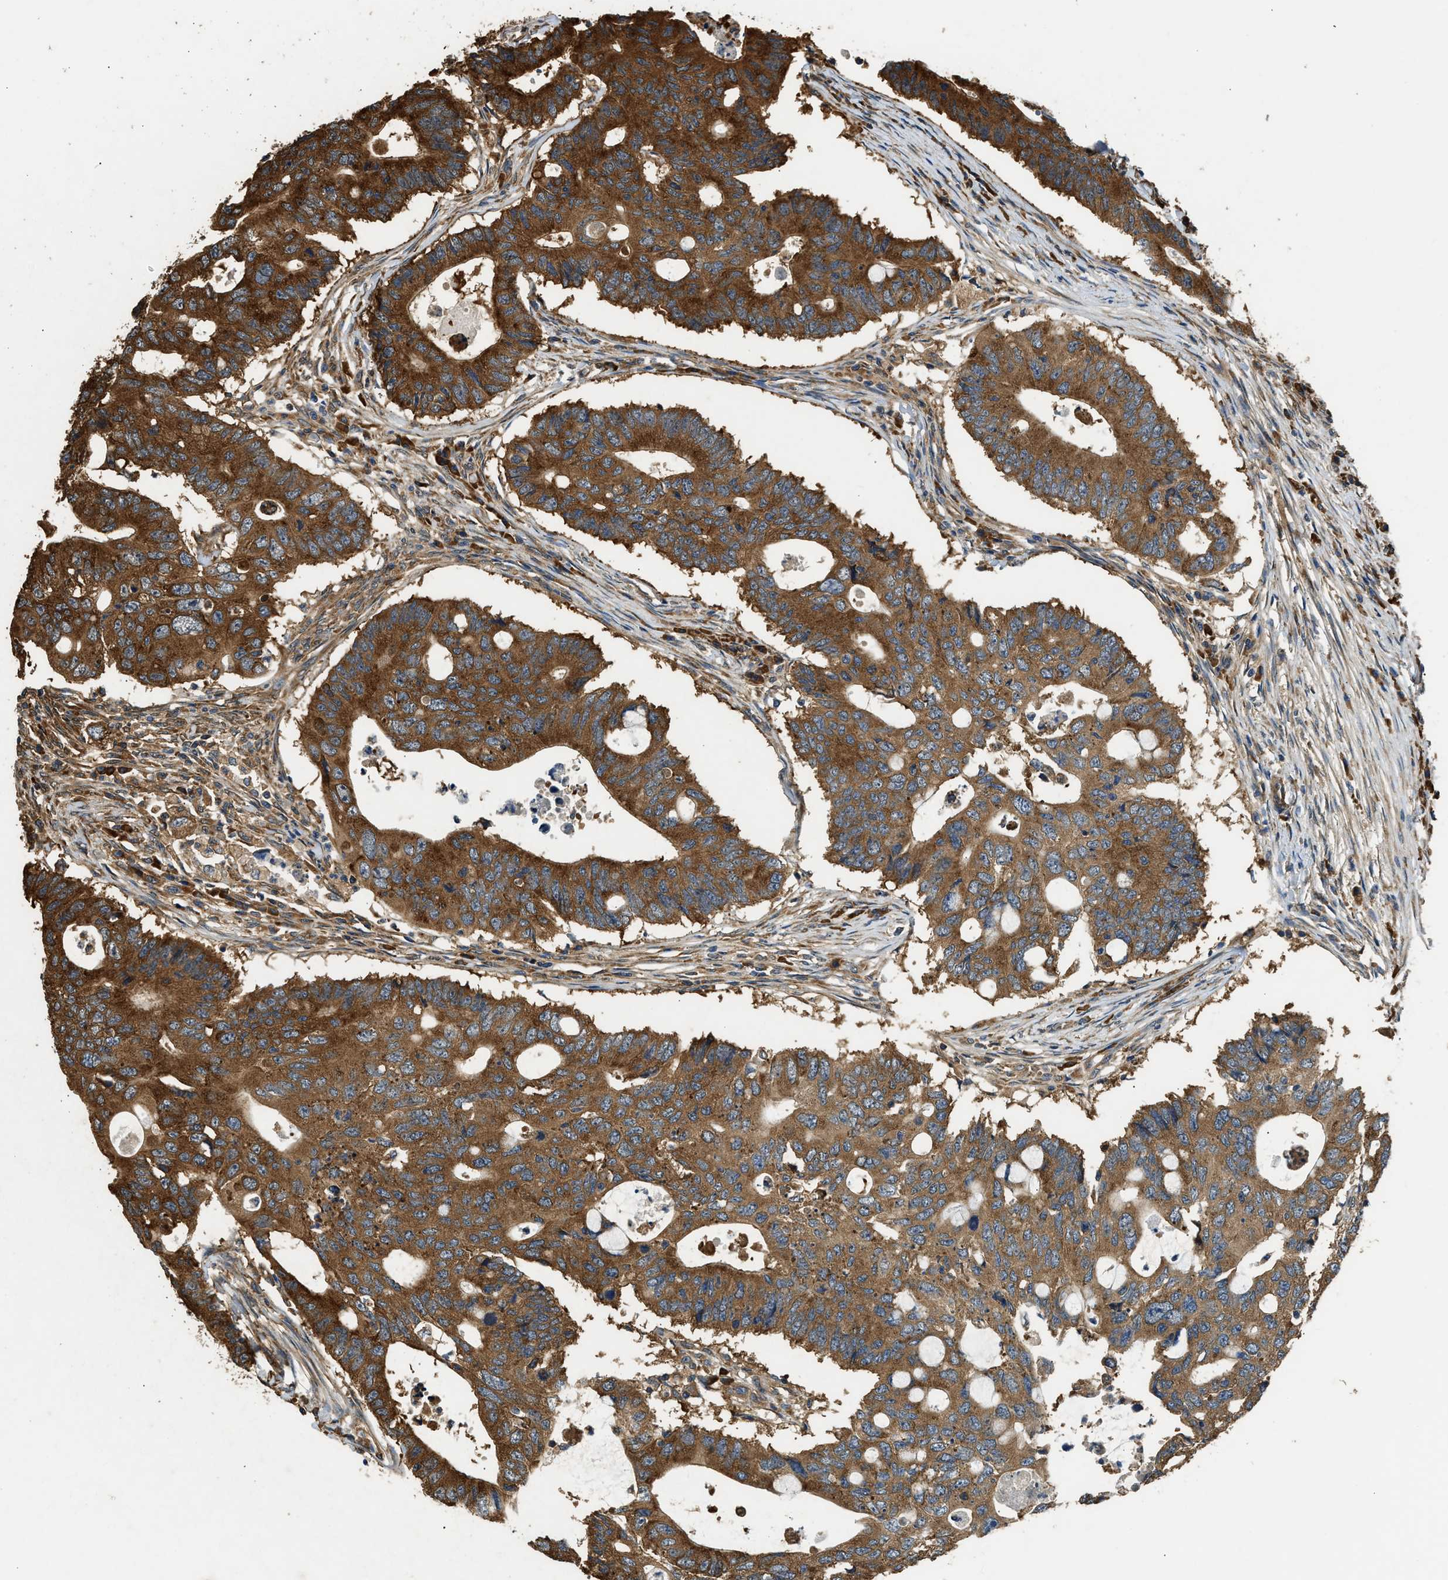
{"staining": {"intensity": "strong", "quantity": ">75%", "location": "cytoplasmic/membranous"}, "tissue": "colorectal cancer", "cell_type": "Tumor cells", "image_type": "cancer", "snomed": [{"axis": "morphology", "description": "Adenocarcinoma, NOS"}, {"axis": "topography", "description": "Colon"}], "caption": "Immunohistochemical staining of human colorectal adenocarcinoma displays high levels of strong cytoplasmic/membranous protein positivity in approximately >75% of tumor cells.", "gene": "SLC36A4", "patient": {"sex": "male", "age": 71}}